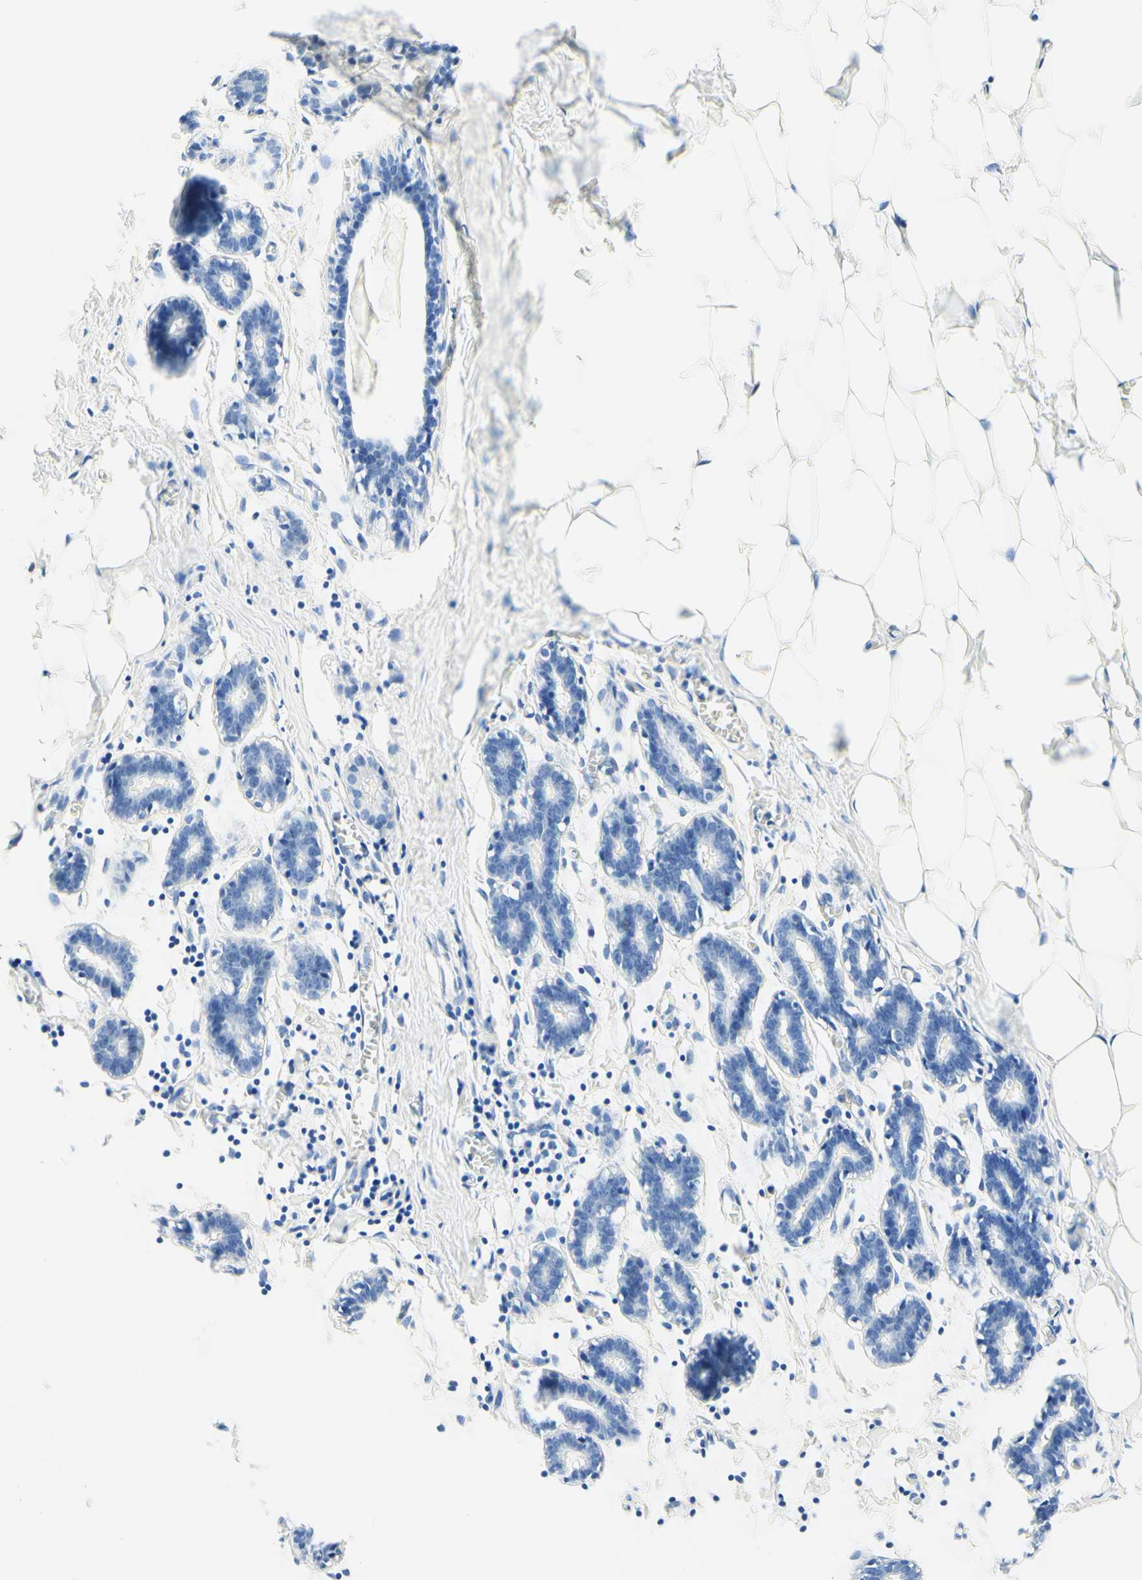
{"staining": {"intensity": "negative", "quantity": "none", "location": "none"}, "tissue": "breast", "cell_type": "Adipocytes", "image_type": "normal", "snomed": [{"axis": "morphology", "description": "Normal tissue, NOS"}, {"axis": "topography", "description": "Breast"}], "caption": "High magnification brightfield microscopy of normal breast stained with DAB (brown) and counterstained with hematoxylin (blue): adipocytes show no significant staining.", "gene": "LAT", "patient": {"sex": "female", "age": 27}}